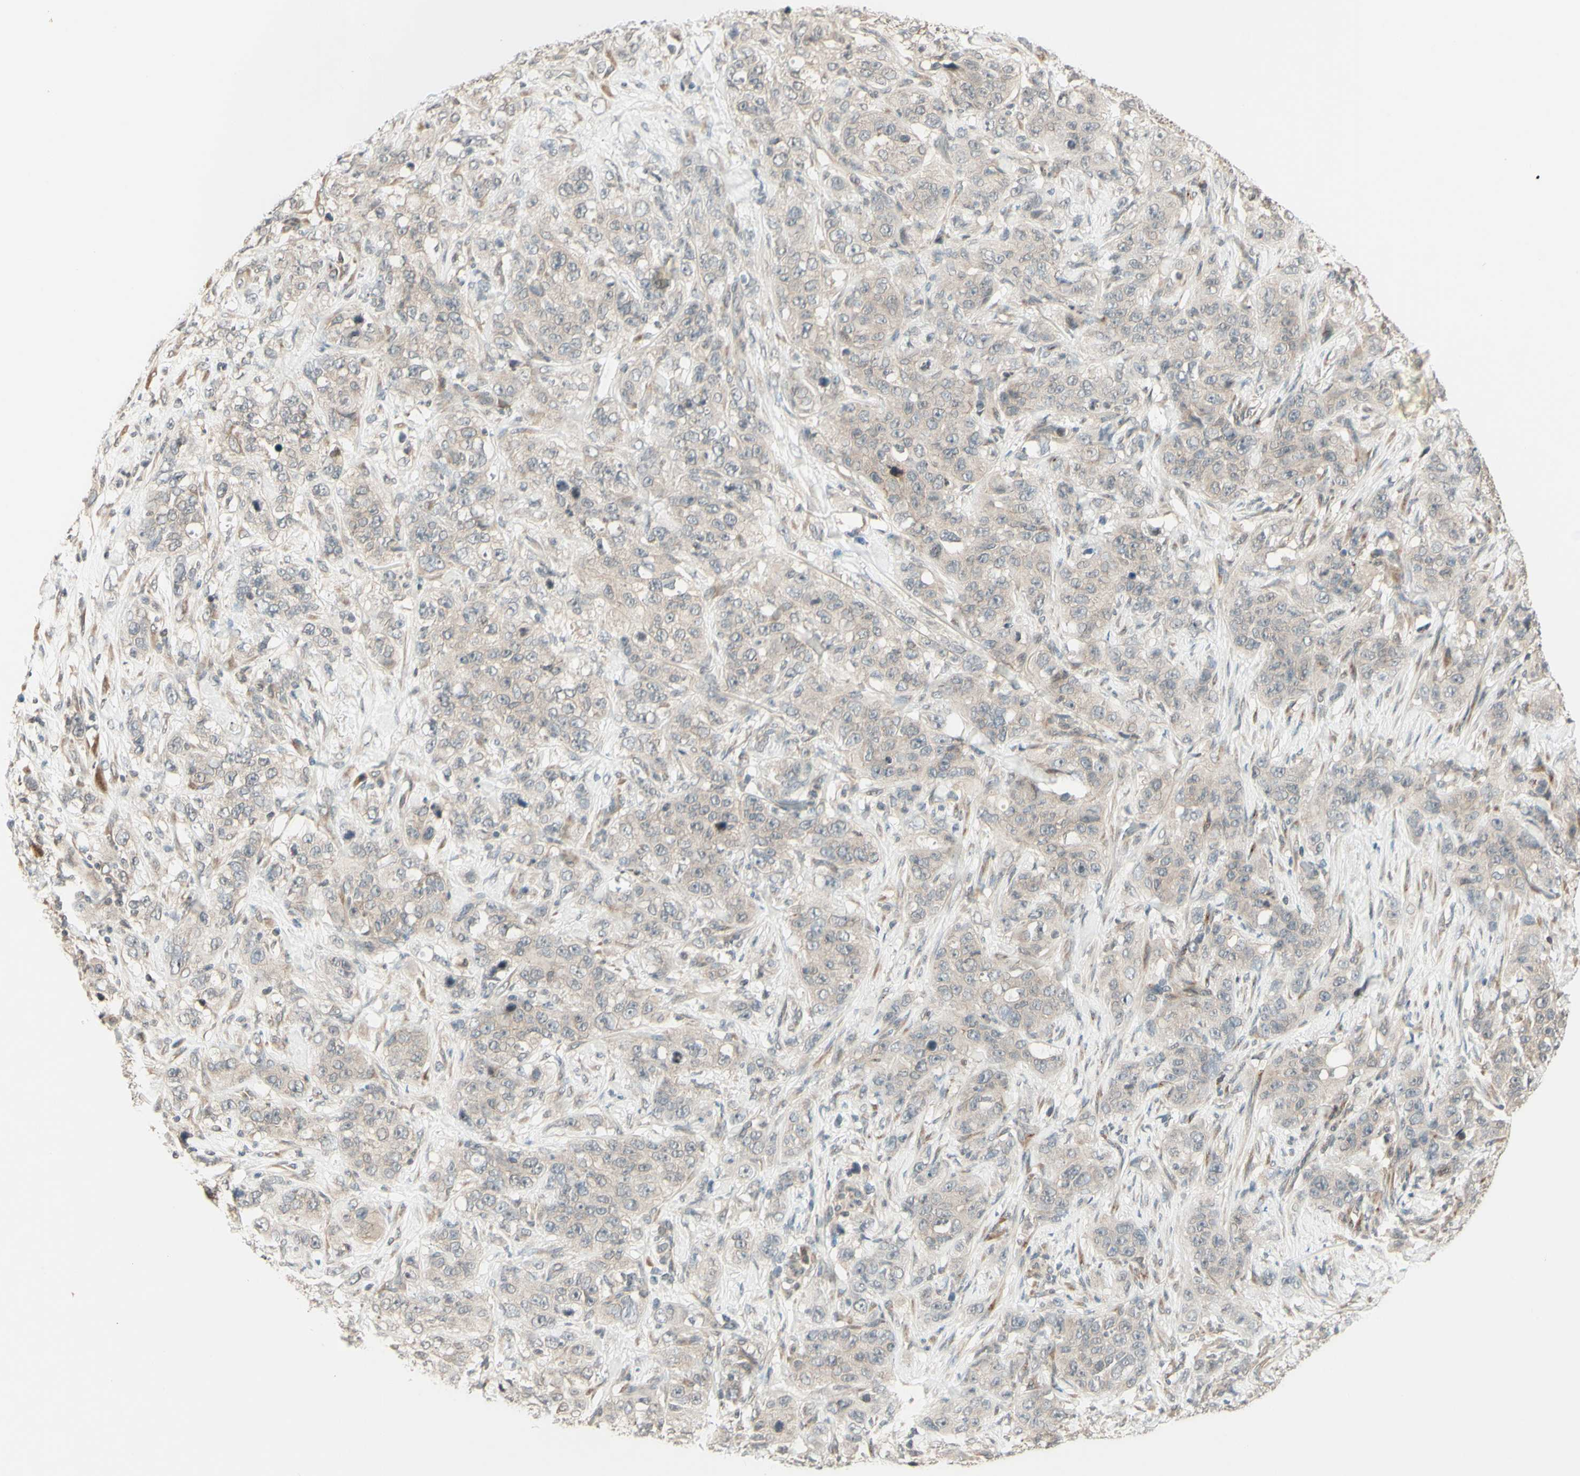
{"staining": {"intensity": "weak", "quantity": ">75%", "location": "cytoplasmic/membranous"}, "tissue": "stomach cancer", "cell_type": "Tumor cells", "image_type": "cancer", "snomed": [{"axis": "morphology", "description": "Adenocarcinoma, NOS"}, {"axis": "topography", "description": "Stomach"}], "caption": "Weak cytoplasmic/membranous positivity is identified in about >75% of tumor cells in stomach cancer.", "gene": "ZW10", "patient": {"sex": "male", "age": 48}}